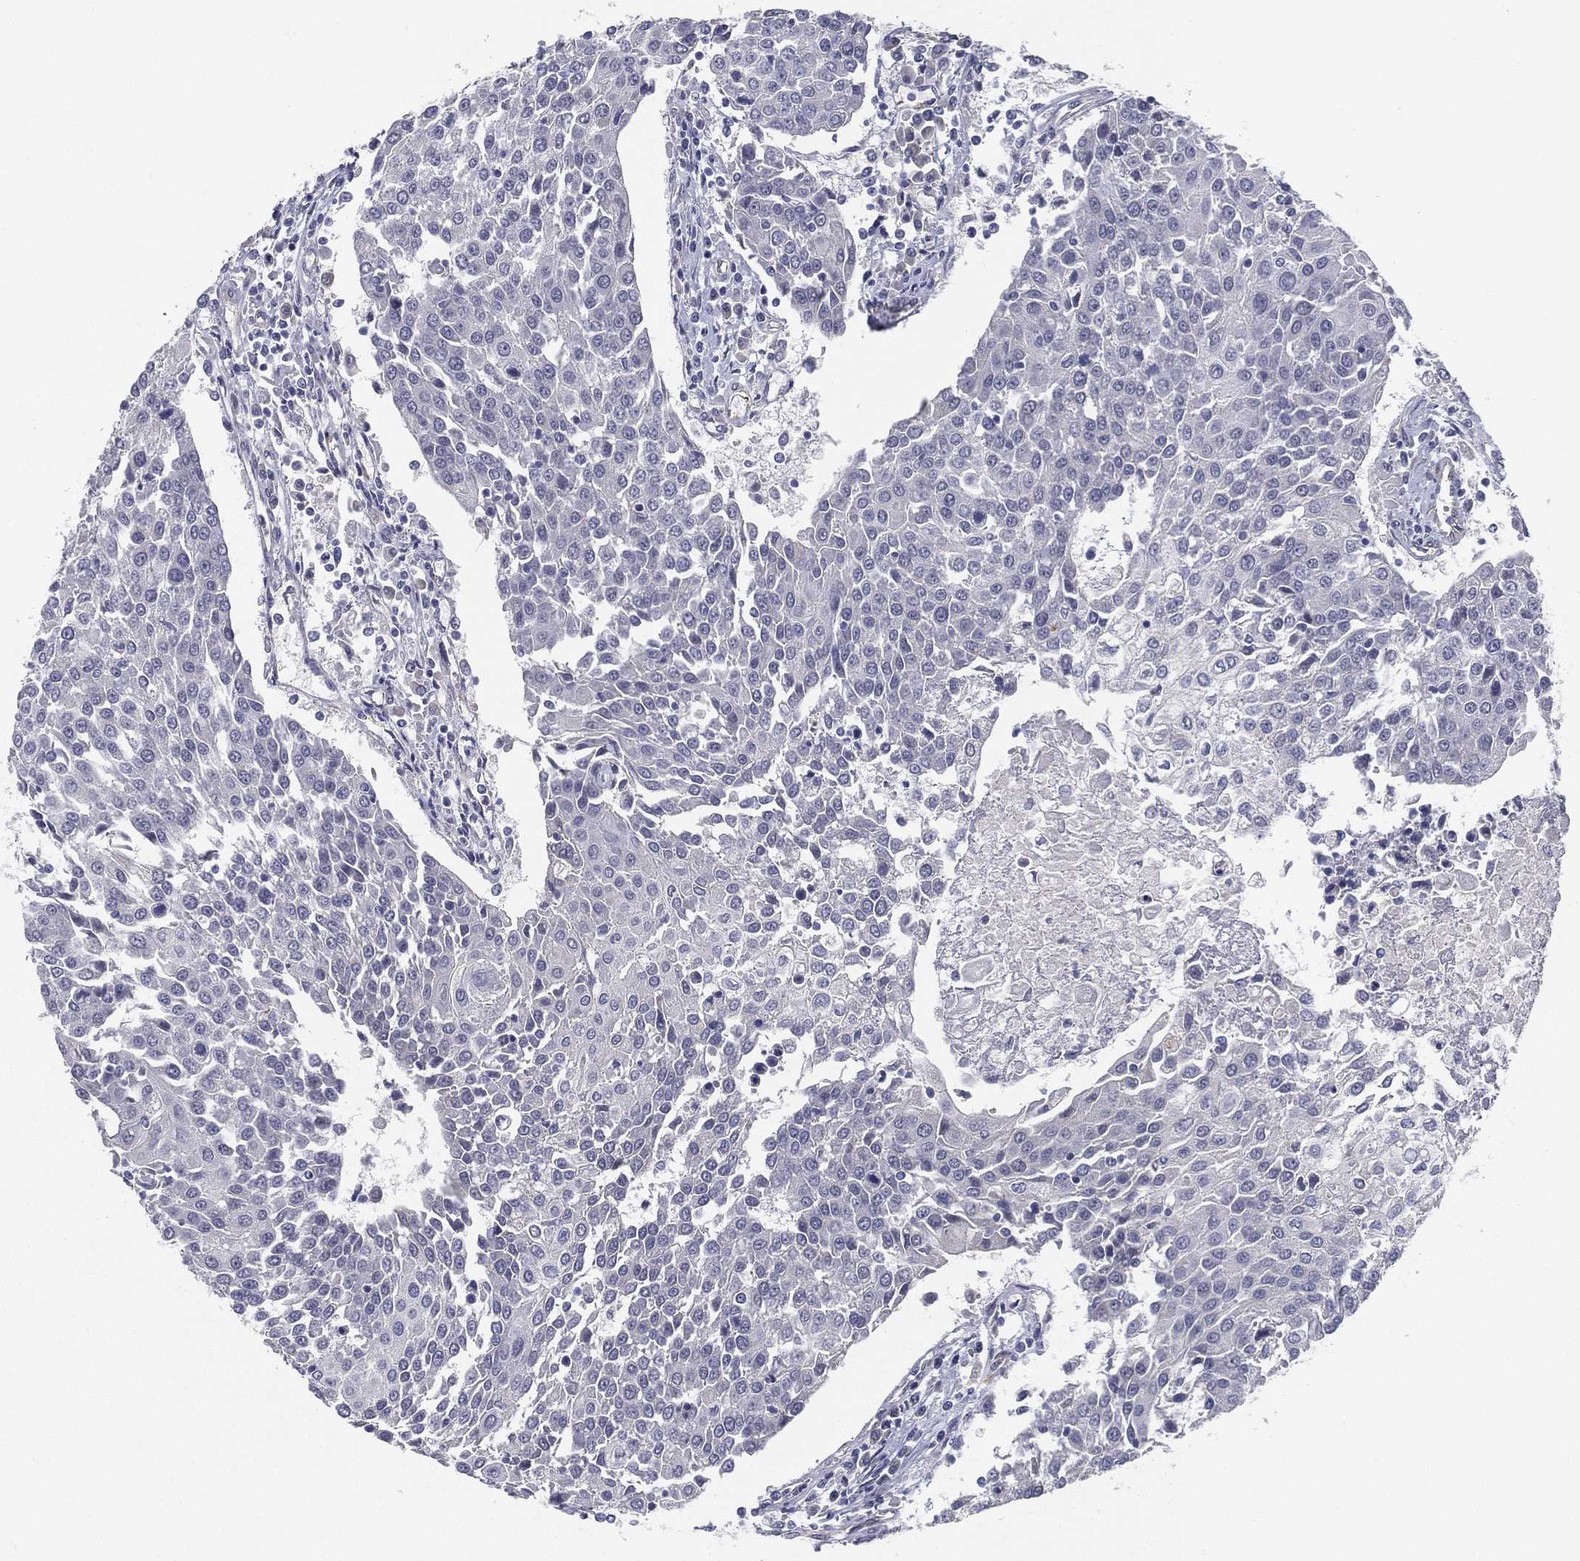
{"staining": {"intensity": "negative", "quantity": "none", "location": "none"}, "tissue": "urothelial cancer", "cell_type": "Tumor cells", "image_type": "cancer", "snomed": [{"axis": "morphology", "description": "Urothelial carcinoma, High grade"}, {"axis": "topography", "description": "Urinary bladder"}], "caption": "Photomicrograph shows no protein staining in tumor cells of urothelial carcinoma (high-grade) tissue.", "gene": "LRRC56", "patient": {"sex": "female", "age": 85}}